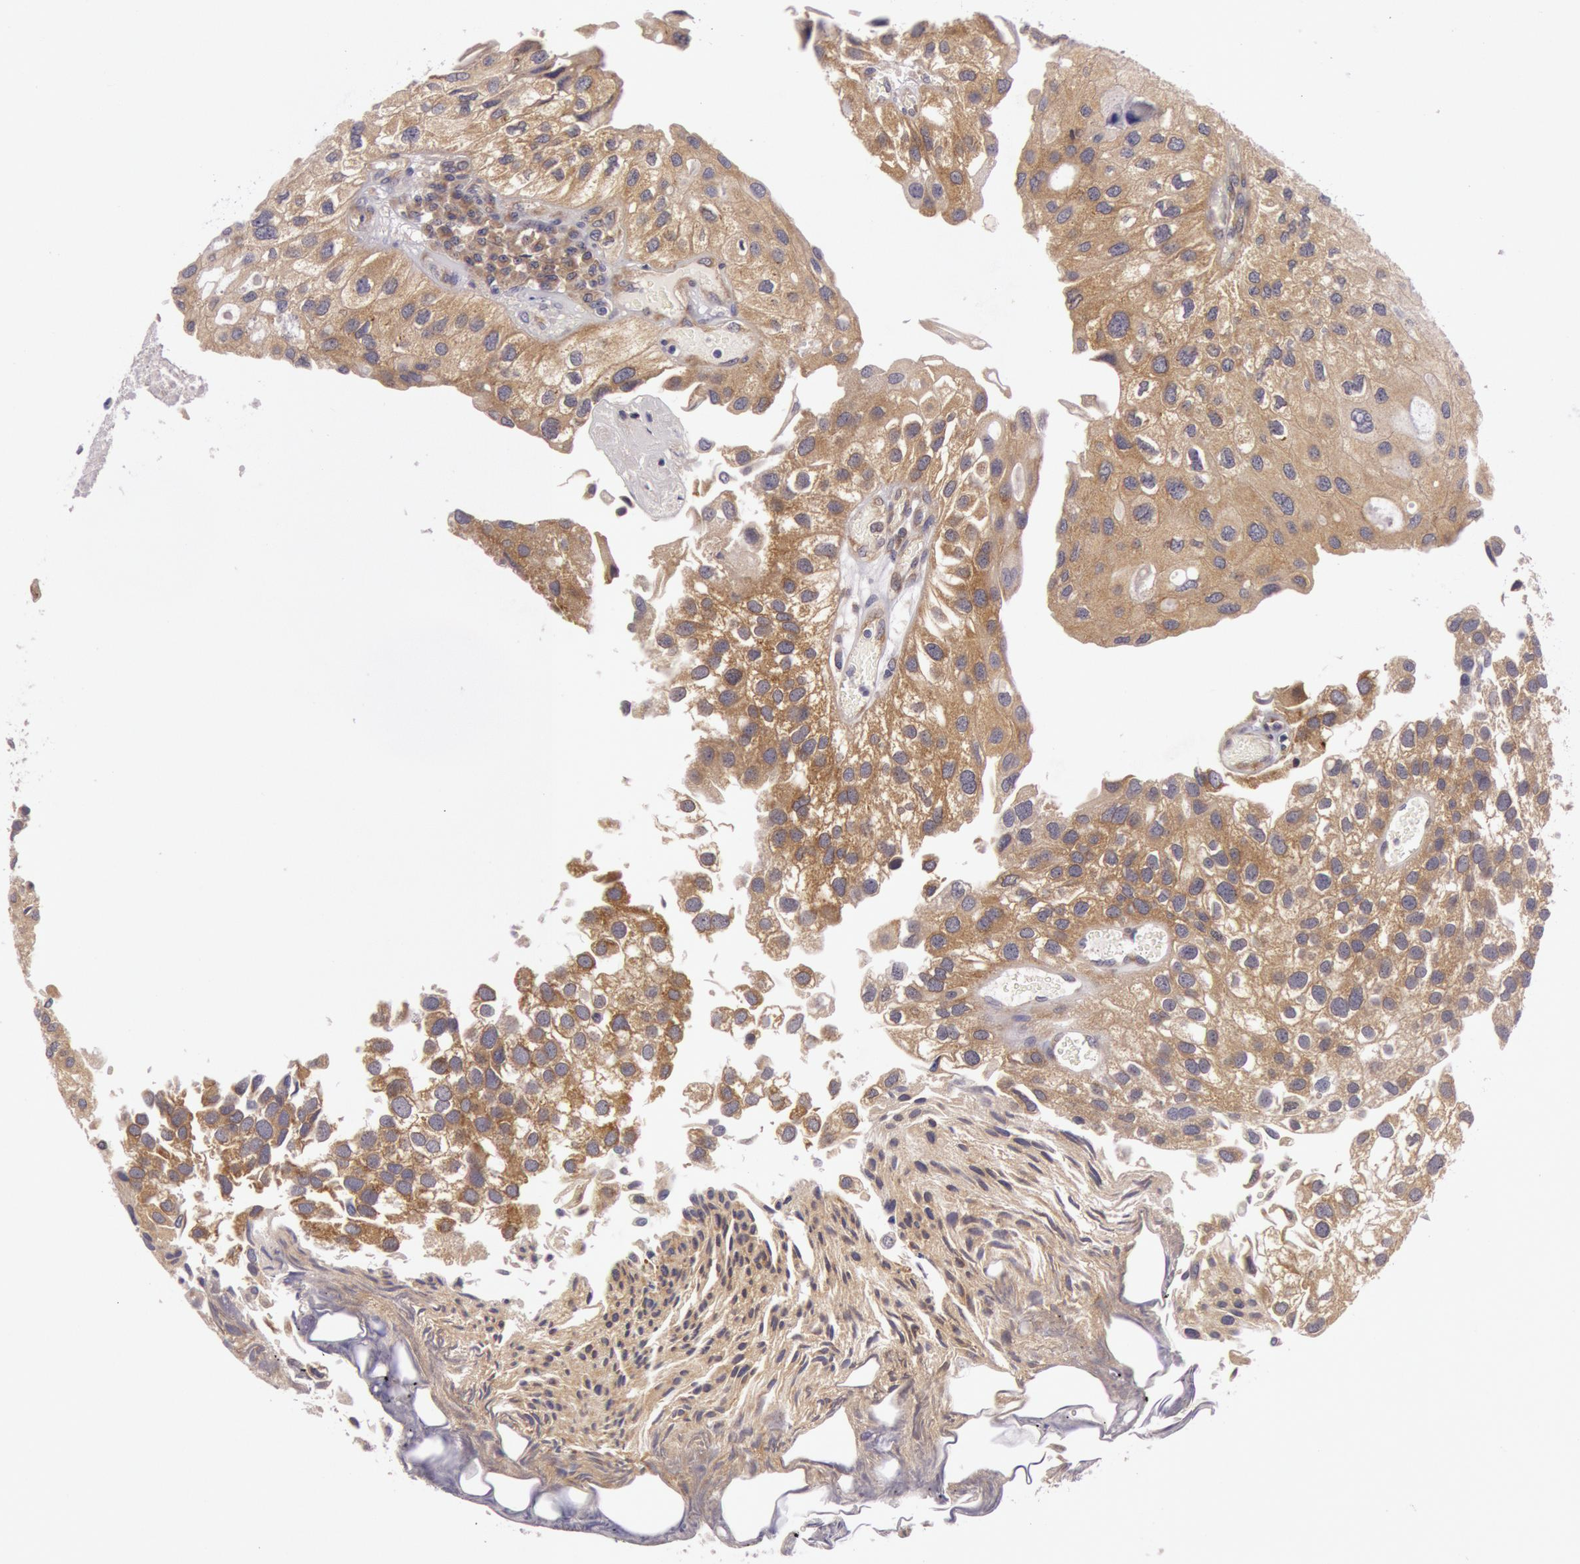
{"staining": {"intensity": "moderate", "quantity": ">75%", "location": "cytoplasmic/membranous"}, "tissue": "urothelial cancer", "cell_type": "Tumor cells", "image_type": "cancer", "snomed": [{"axis": "morphology", "description": "Urothelial carcinoma, Low grade"}, {"axis": "topography", "description": "Urinary bladder"}], "caption": "A brown stain shows moderate cytoplasmic/membranous expression of a protein in human low-grade urothelial carcinoma tumor cells.", "gene": "CHUK", "patient": {"sex": "female", "age": 89}}